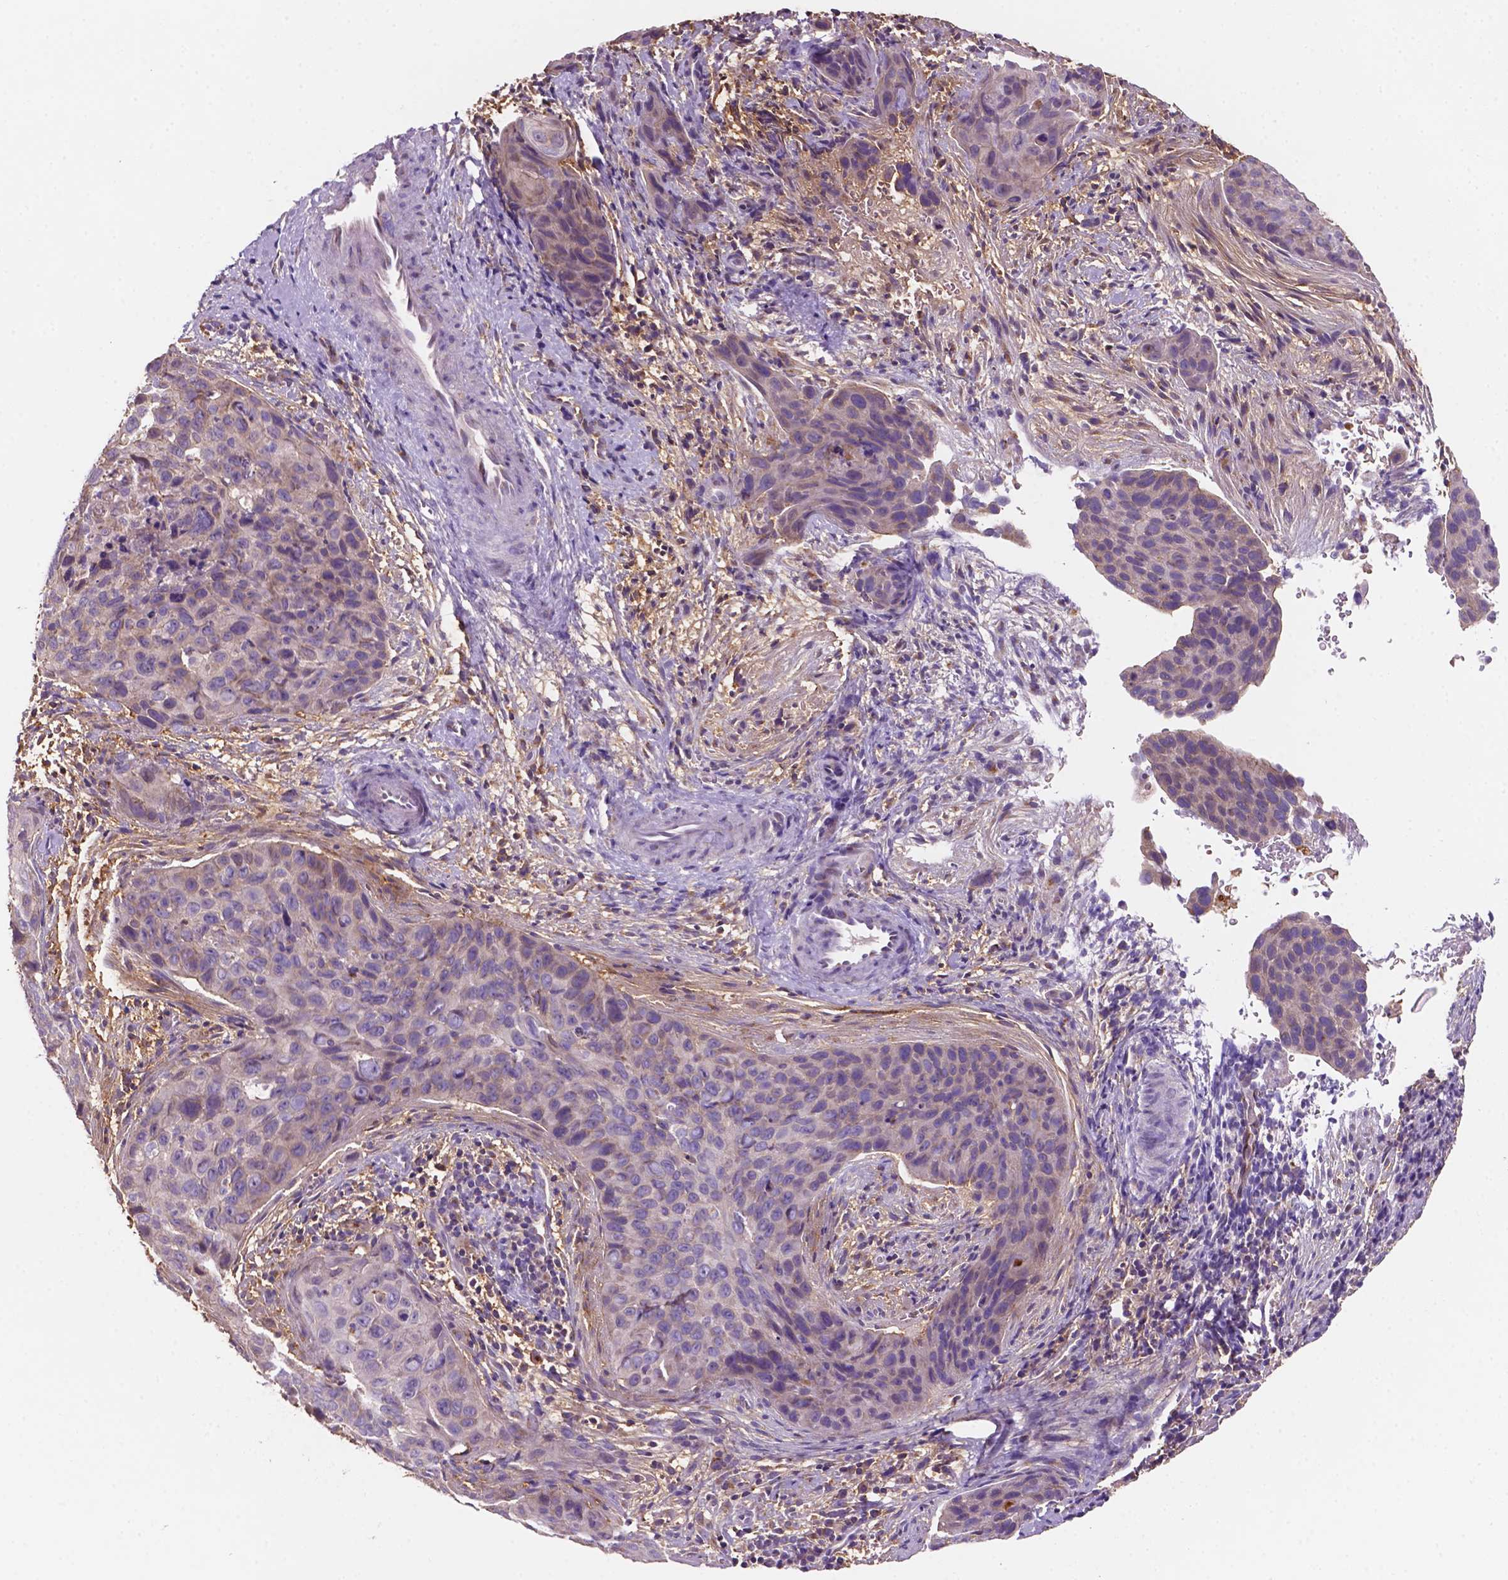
{"staining": {"intensity": "negative", "quantity": "none", "location": "none"}, "tissue": "cervical cancer", "cell_type": "Tumor cells", "image_type": "cancer", "snomed": [{"axis": "morphology", "description": "Squamous cell carcinoma, NOS"}, {"axis": "topography", "description": "Cervix"}], "caption": "This histopathology image is of squamous cell carcinoma (cervical) stained with IHC to label a protein in brown with the nuclei are counter-stained blue. There is no expression in tumor cells.", "gene": "MKRN2OS", "patient": {"sex": "female", "age": 35}}